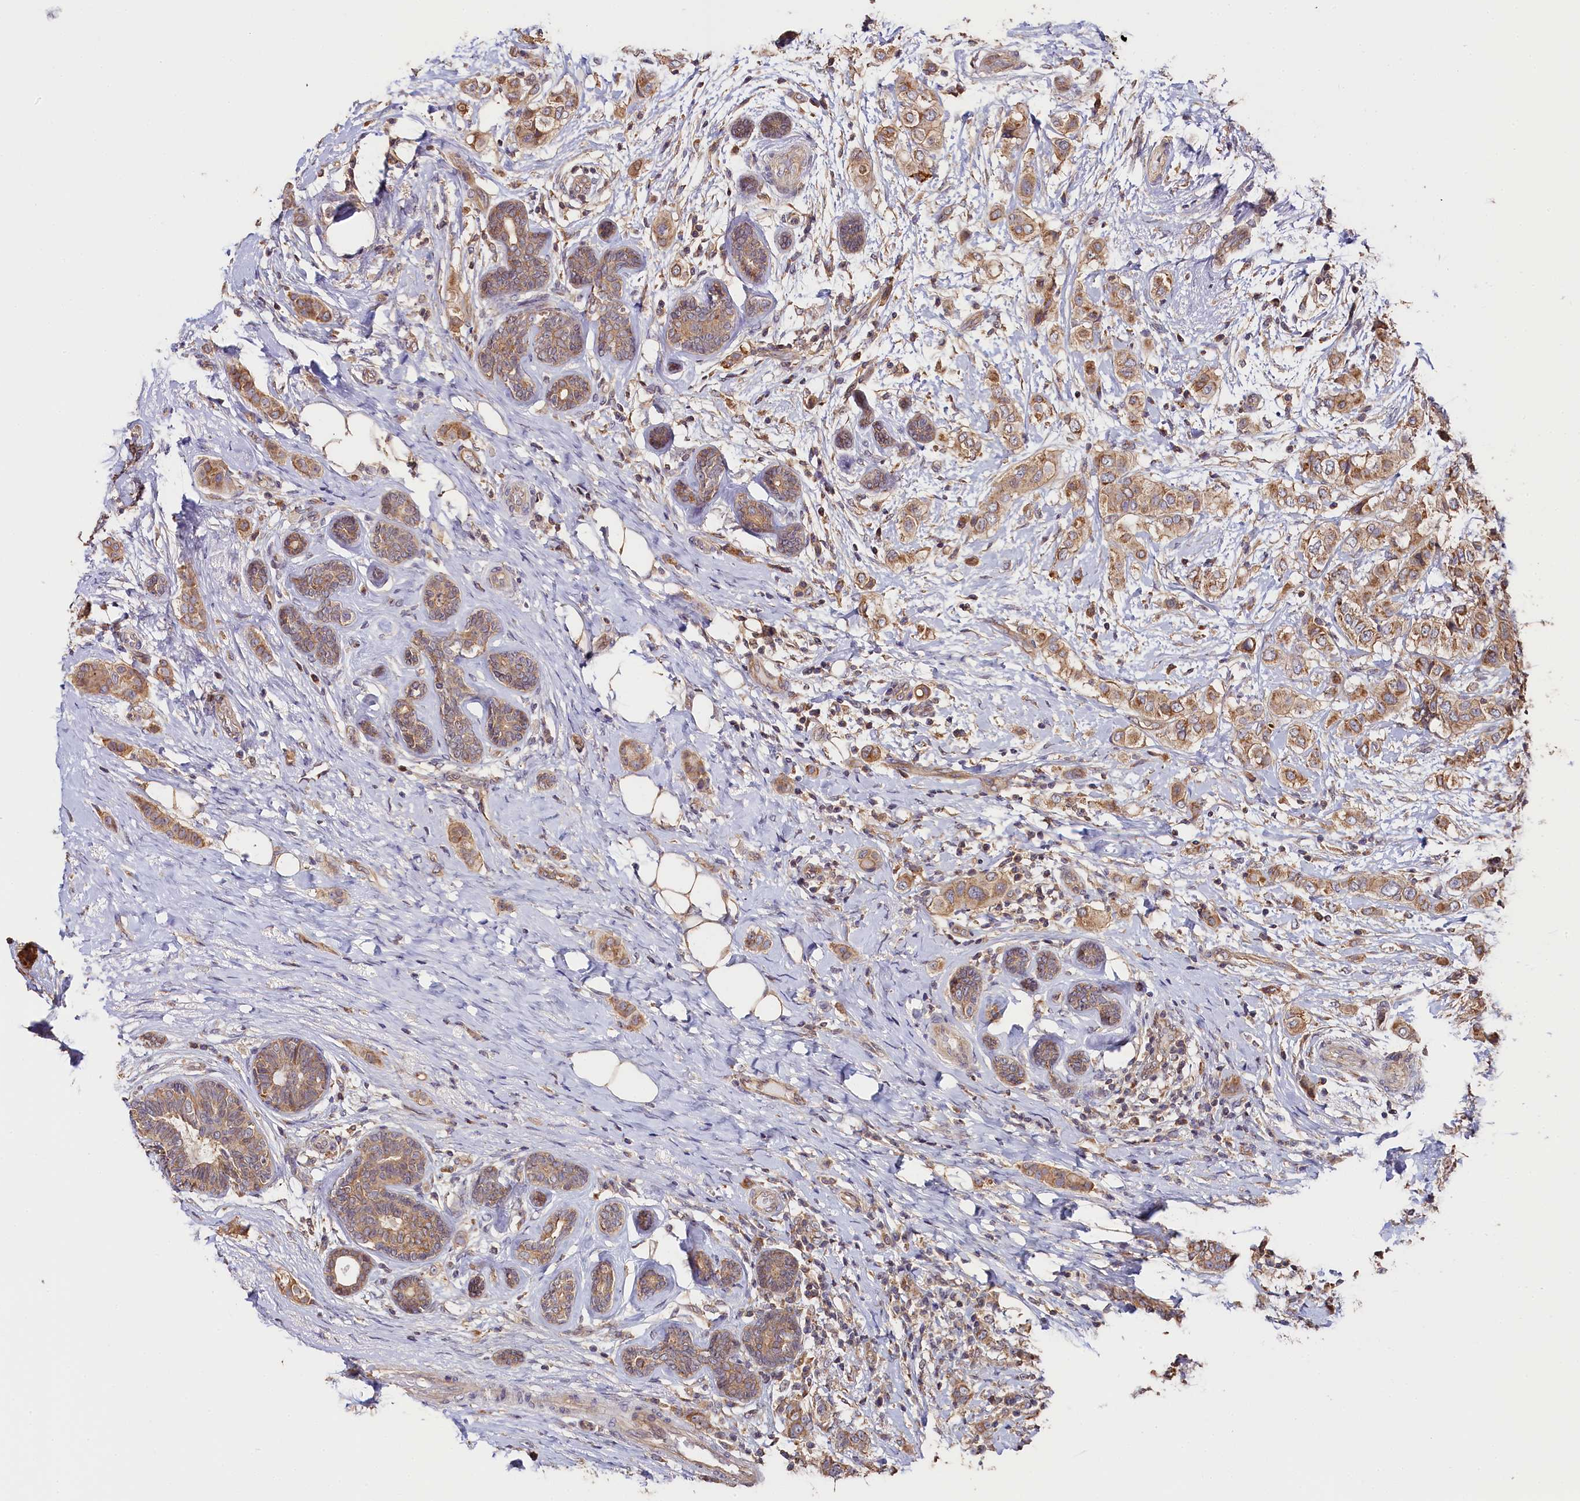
{"staining": {"intensity": "moderate", "quantity": ">75%", "location": "cytoplasmic/membranous"}, "tissue": "breast cancer", "cell_type": "Tumor cells", "image_type": "cancer", "snomed": [{"axis": "morphology", "description": "Lobular carcinoma"}, {"axis": "topography", "description": "Breast"}], "caption": "A brown stain labels moderate cytoplasmic/membranous positivity of a protein in breast cancer tumor cells.", "gene": "KATNB1", "patient": {"sex": "female", "age": 51}}